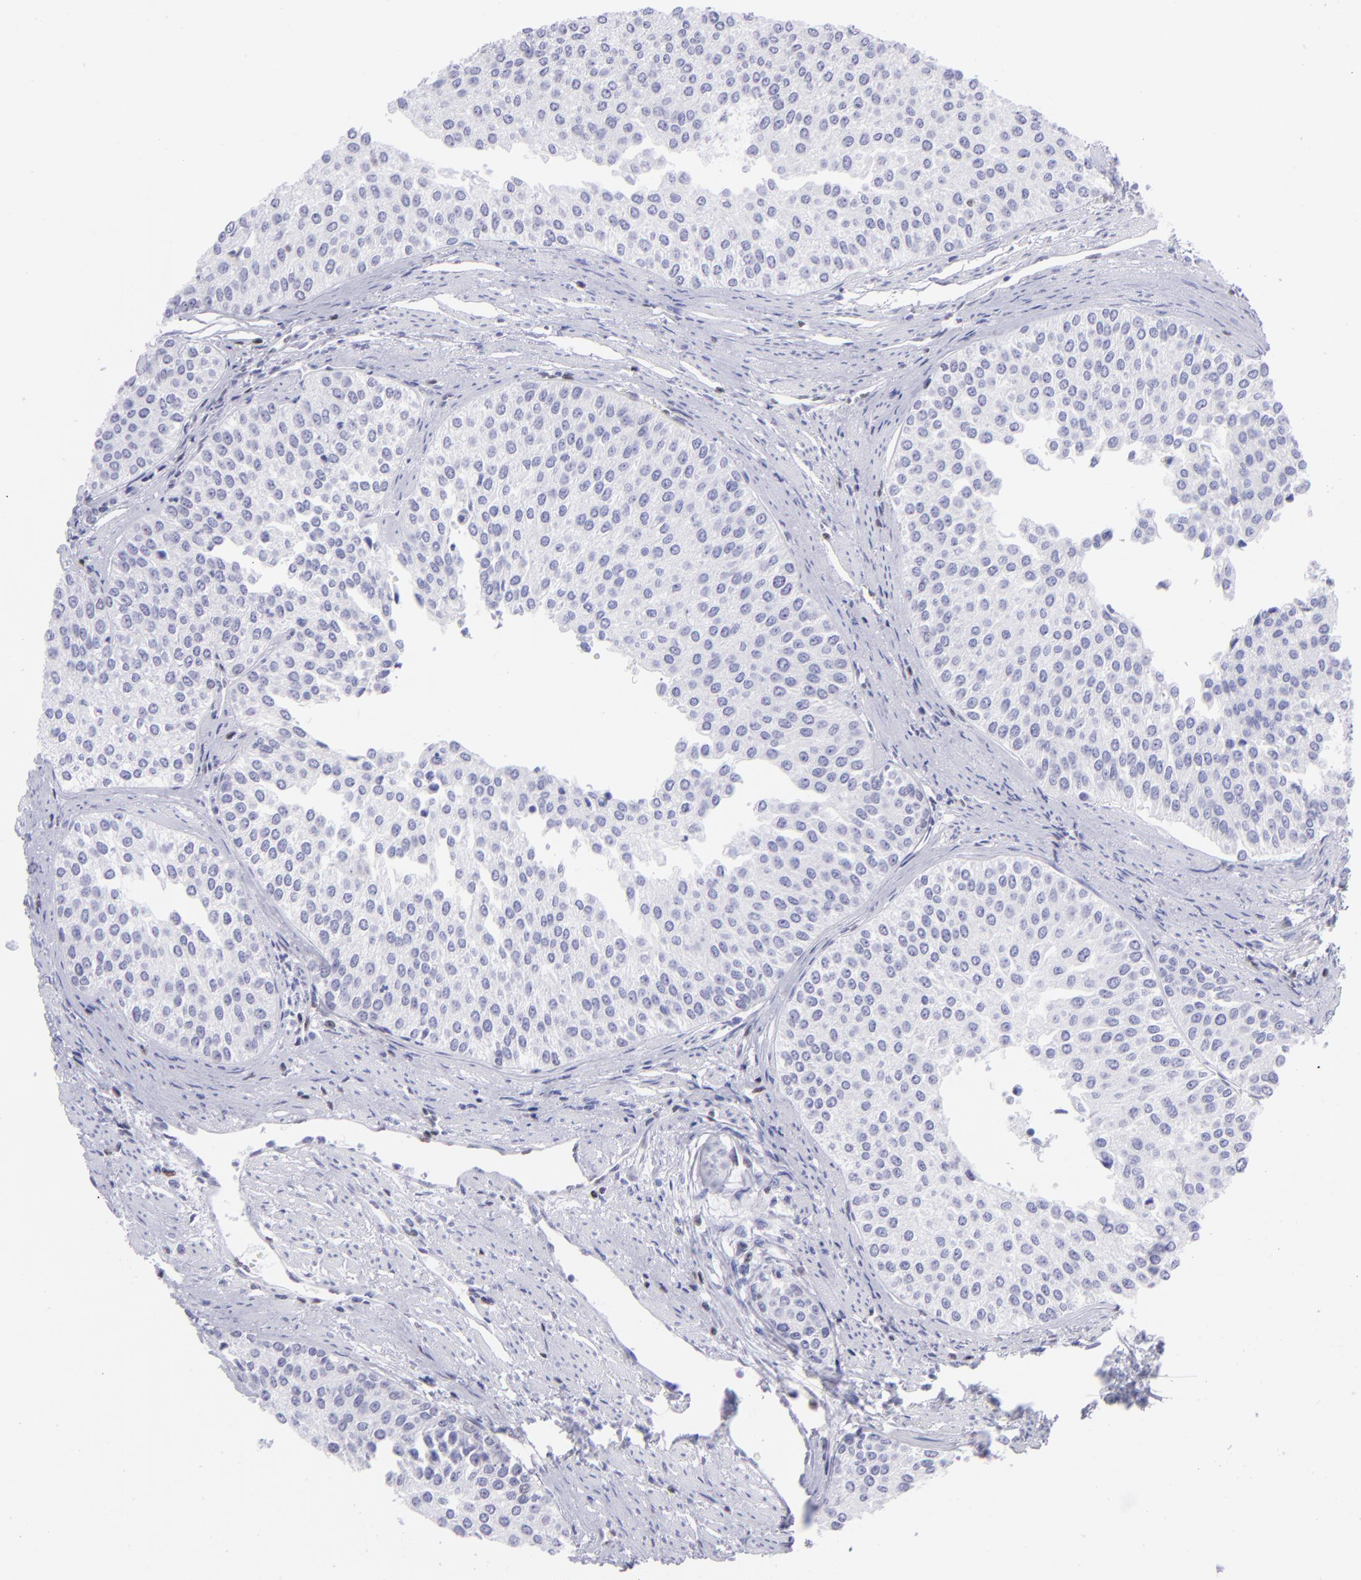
{"staining": {"intensity": "negative", "quantity": "none", "location": "none"}, "tissue": "urothelial cancer", "cell_type": "Tumor cells", "image_type": "cancer", "snomed": [{"axis": "morphology", "description": "Urothelial carcinoma, Low grade"}, {"axis": "topography", "description": "Urinary bladder"}], "caption": "Tumor cells show no significant protein positivity in urothelial carcinoma (low-grade). (Brightfield microscopy of DAB immunohistochemistry (IHC) at high magnification).", "gene": "ETS1", "patient": {"sex": "female", "age": 73}}